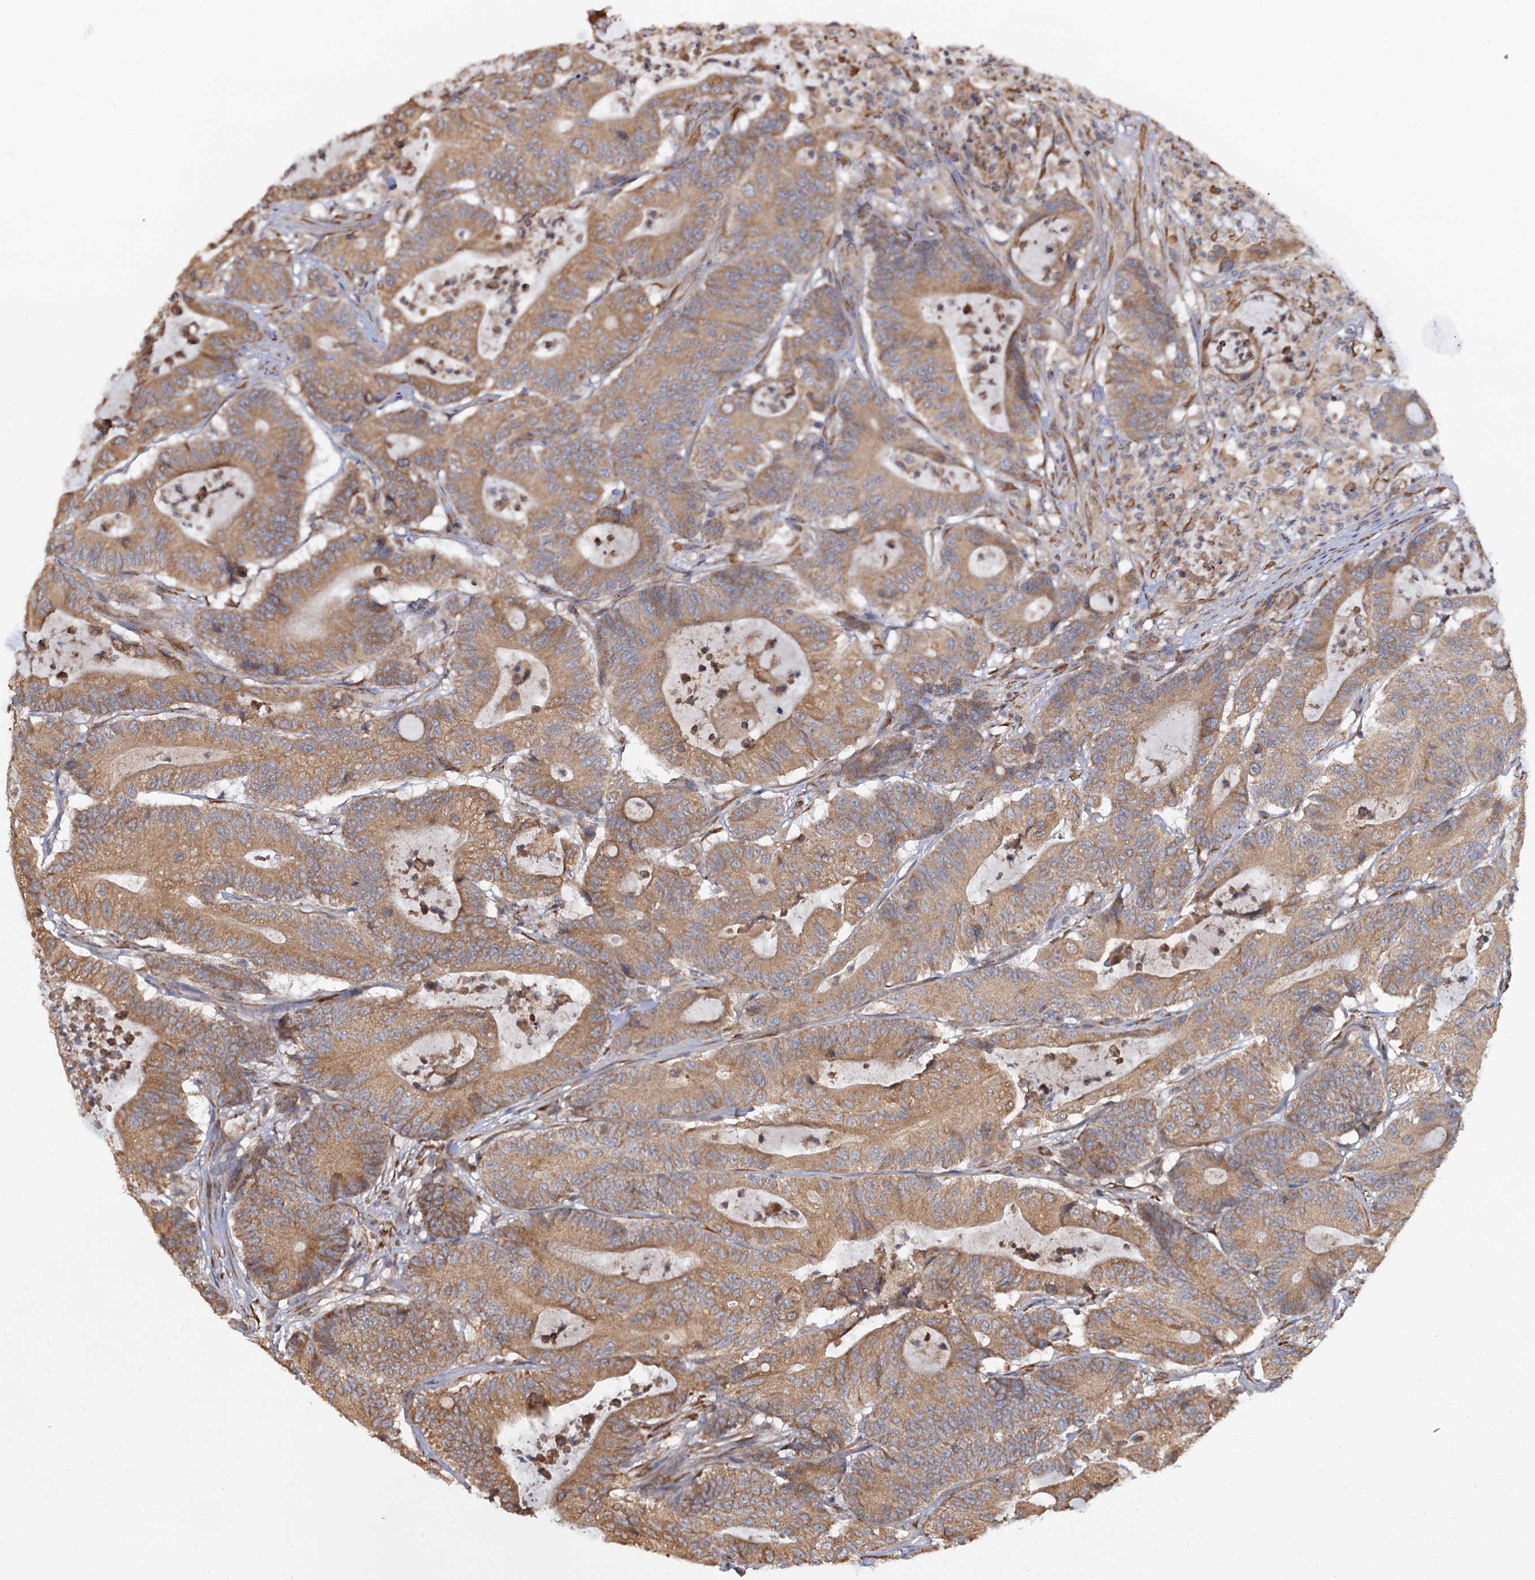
{"staining": {"intensity": "moderate", "quantity": ">75%", "location": "cytoplasmic/membranous"}, "tissue": "colorectal cancer", "cell_type": "Tumor cells", "image_type": "cancer", "snomed": [{"axis": "morphology", "description": "Adenocarcinoma, NOS"}, {"axis": "topography", "description": "Colon"}], "caption": "A brown stain labels moderate cytoplasmic/membranous staining of a protein in human adenocarcinoma (colorectal) tumor cells. Ihc stains the protein of interest in brown and the nuclei are stained blue.", "gene": "LRRC51", "patient": {"sex": "female", "age": 84}}